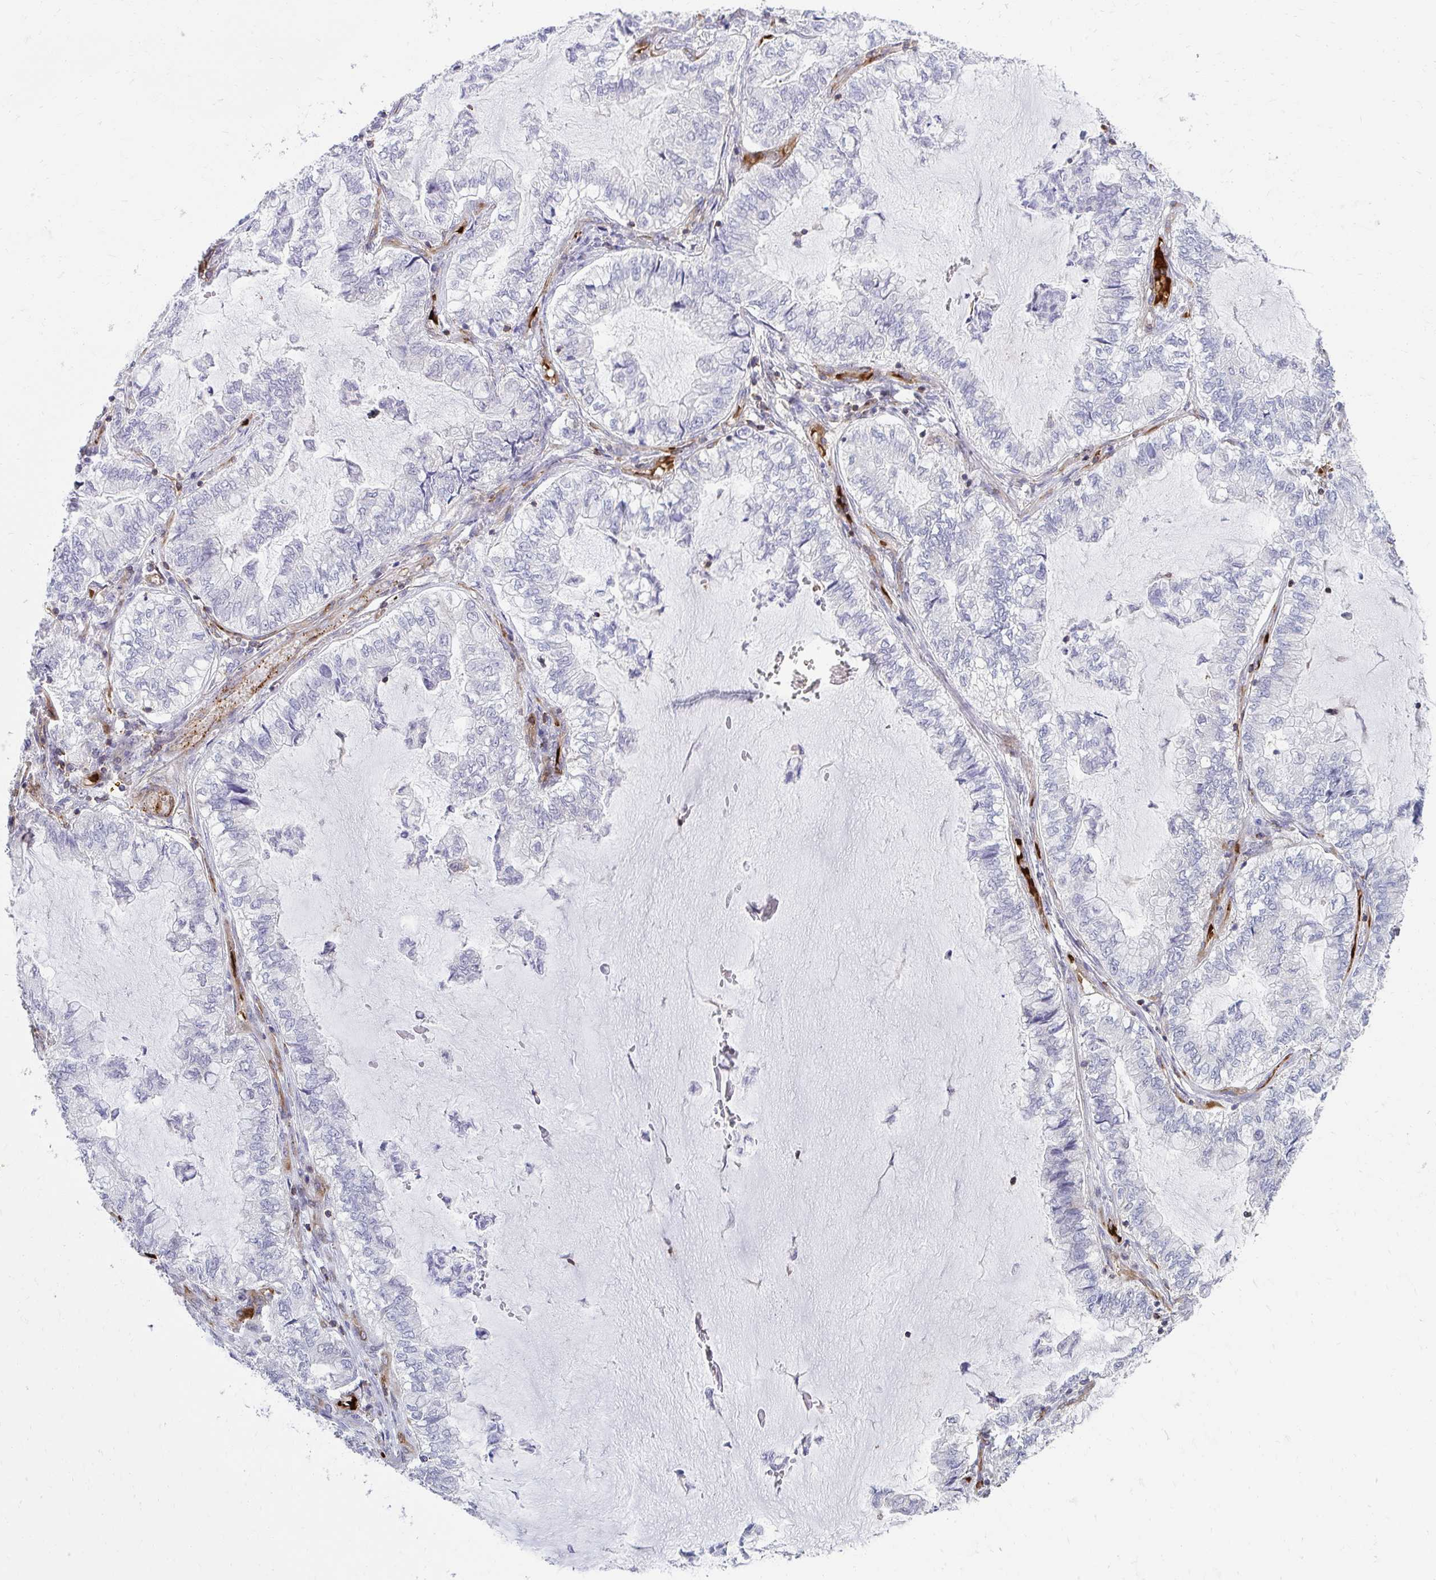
{"staining": {"intensity": "negative", "quantity": "none", "location": "none"}, "tissue": "lung cancer", "cell_type": "Tumor cells", "image_type": "cancer", "snomed": [{"axis": "morphology", "description": "Adenocarcinoma, NOS"}, {"axis": "topography", "description": "Lymph node"}, {"axis": "topography", "description": "Lung"}], "caption": "Tumor cells show no significant staining in lung cancer.", "gene": "FOXN3", "patient": {"sex": "male", "age": 66}}